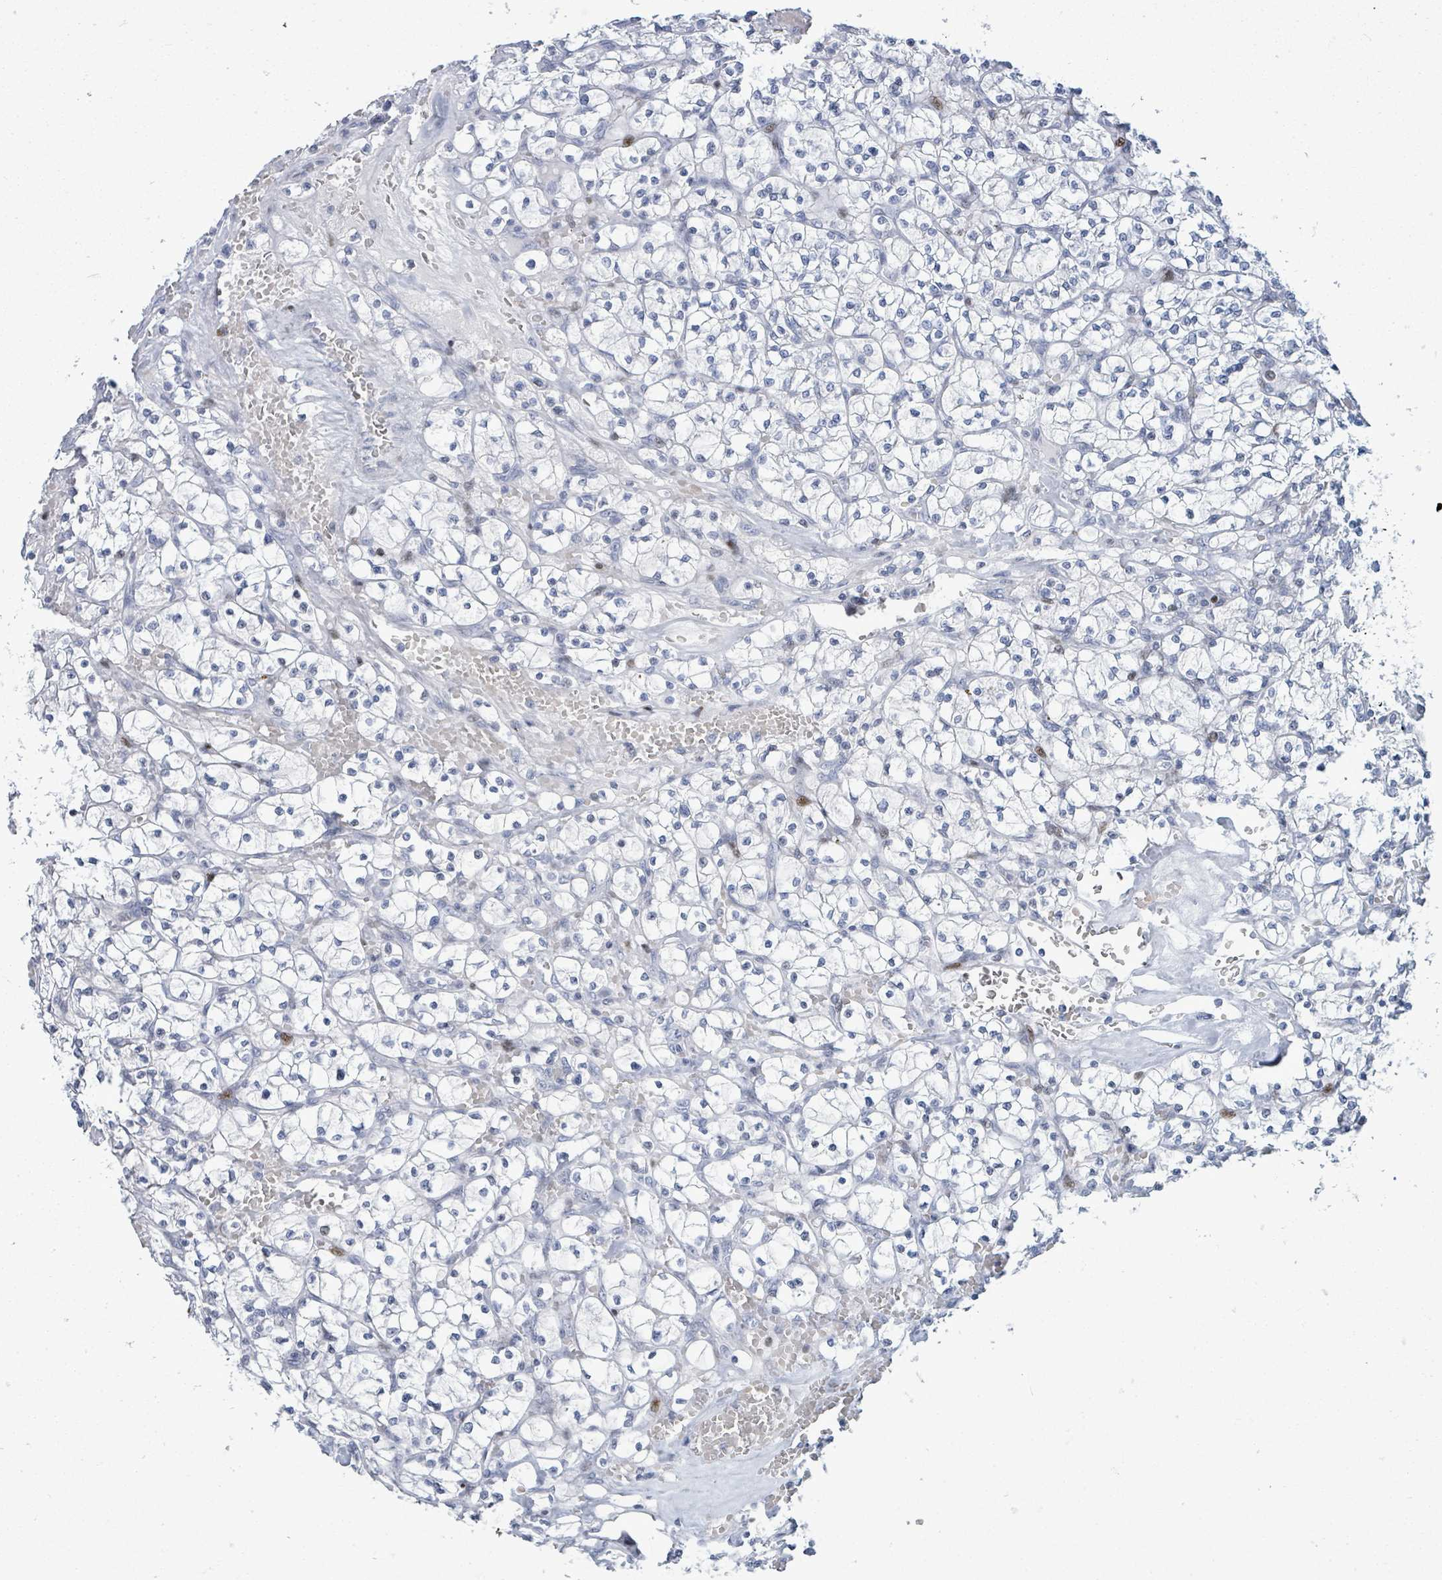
{"staining": {"intensity": "negative", "quantity": "none", "location": "none"}, "tissue": "renal cancer", "cell_type": "Tumor cells", "image_type": "cancer", "snomed": [{"axis": "morphology", "description": "Adenocarcinoma, NOS"}, {"axis": "topography", "description": "Kidney"}], "caption": "Immunohistochemical staining of renal cancer (adenocarcinoma) shows no significant positivity in tumor cells.", "gene": "MALL", "patient": {"sex": "female", "age": 64}}